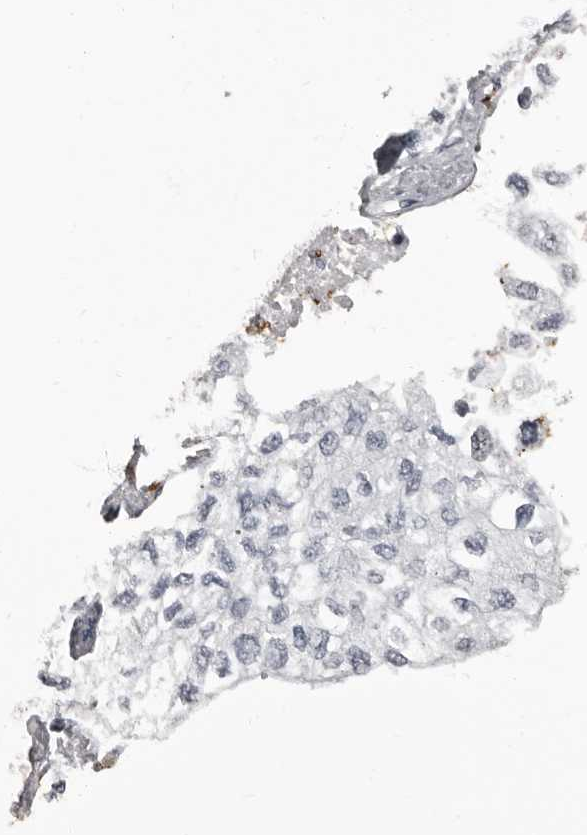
{"staining": {"intensity": "negative", "quantity": "none", "location": "none"}, "tissue": "lung cancer", "cell_type": "Tumor cells", "image_type": "cancer", "snomed": [{"axis": "morphology", "description": "Adenocarcinoma, NOS"}, {"axis": "topography", "description": "Lung"}], "caption": "This micrograph is of lung cancer (adenocarcinoma) stained with immunohistochemistry (IHC) to label a protein in brown with the nuclei are counter-stained blue. There is no expression in tumor cells. (Stains: DAB (3,3'-diaminobenzidine) immunohistochemistry (IHC) with hematoxylin counter stain, Microscopy: brightfield microscopy at high magnification).", "gene": "TPD52L1", "patient": {"sex": "male", "age": 63}}